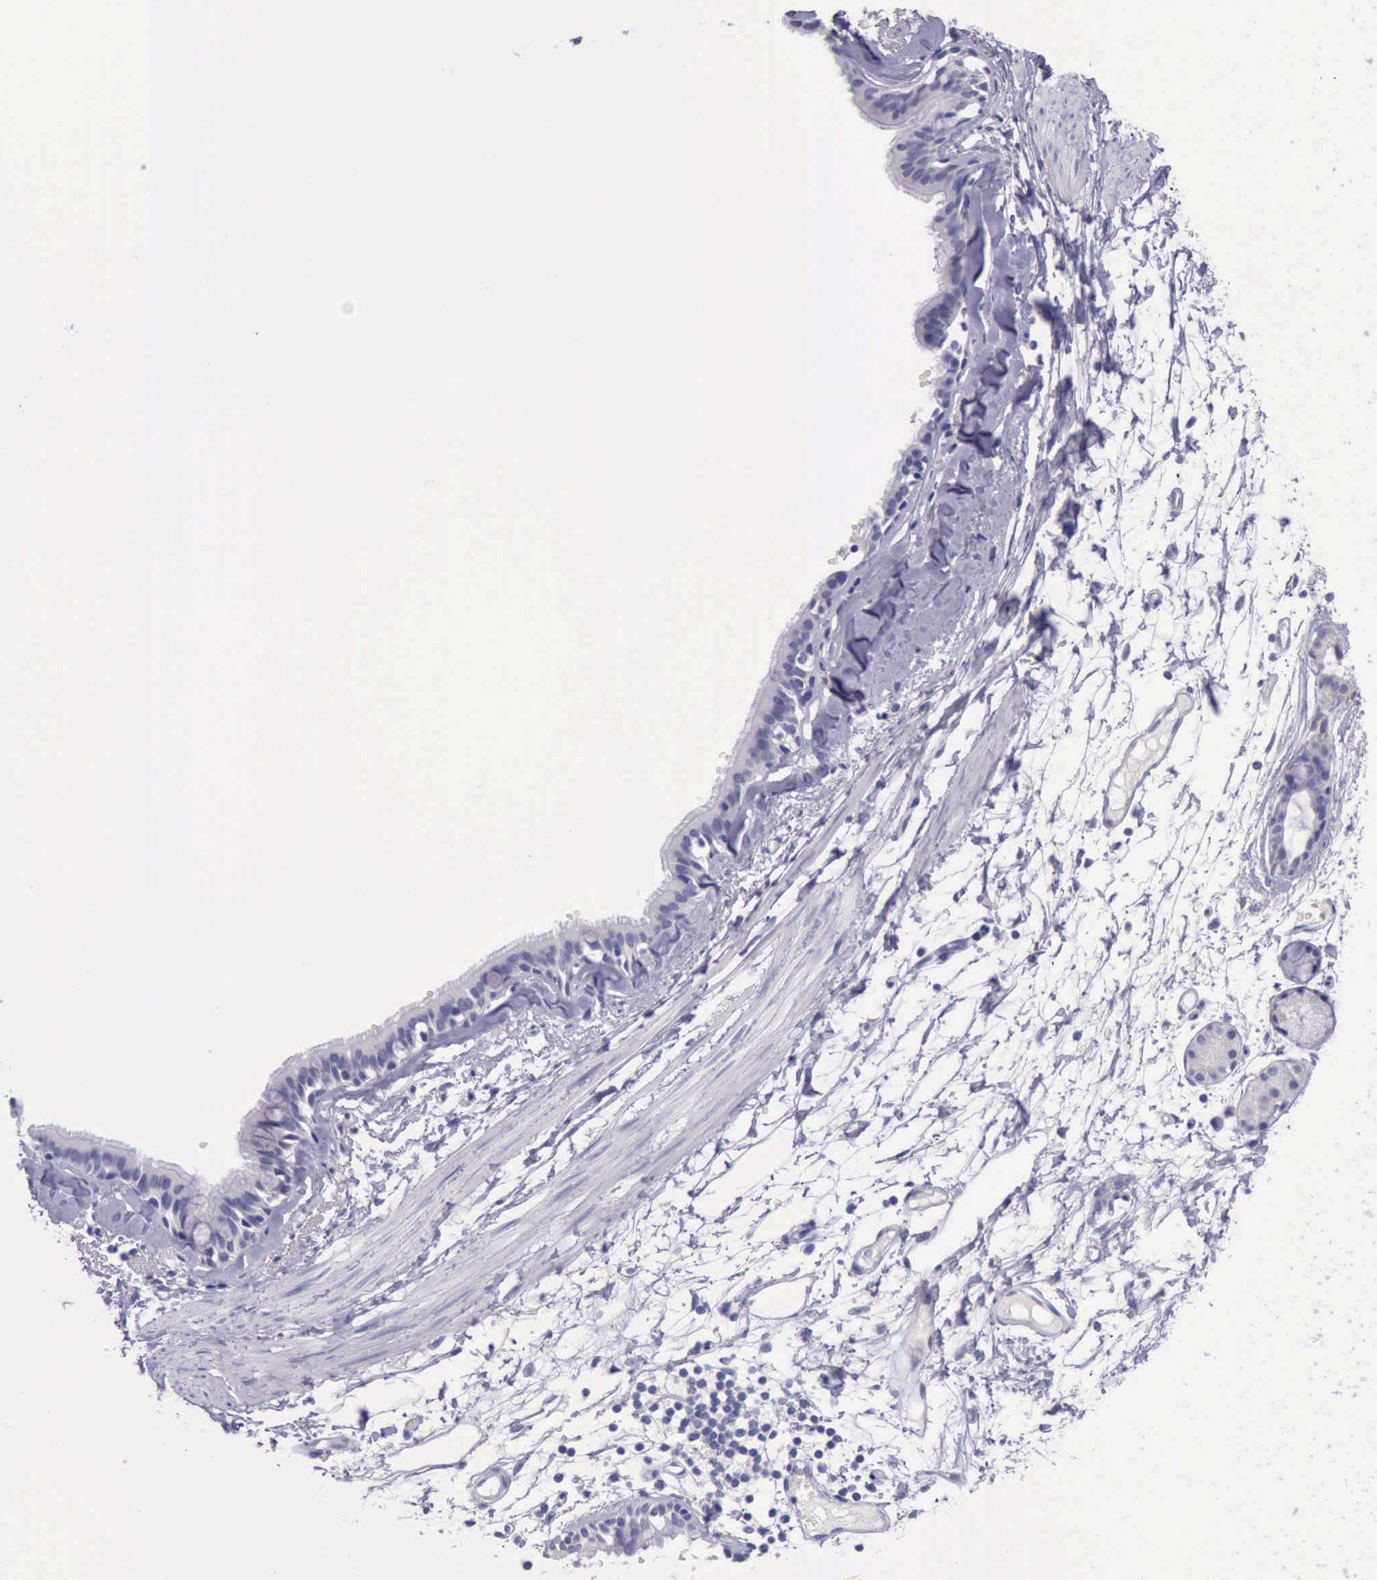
{"staining": {"intensity": "negative", "quantity": "none", "location": "none"}, "tissue": "bronchus", "cell_type": "Respiratory epithelial cells", "image_type": "normal", "snomed": [{"axis": "morphology", "description": "Normal tissue, NOS"}, {"axis": "topography", "description": "Bronchus"}, {"axis": "topography", "description": "Lung"}], "caption": "Bronchus stained for a protein using IHC demonstrates no expression respiratory epithelial cells.", "gene": "LRFN5", "patient": {"sex": "female", "age": 56}}